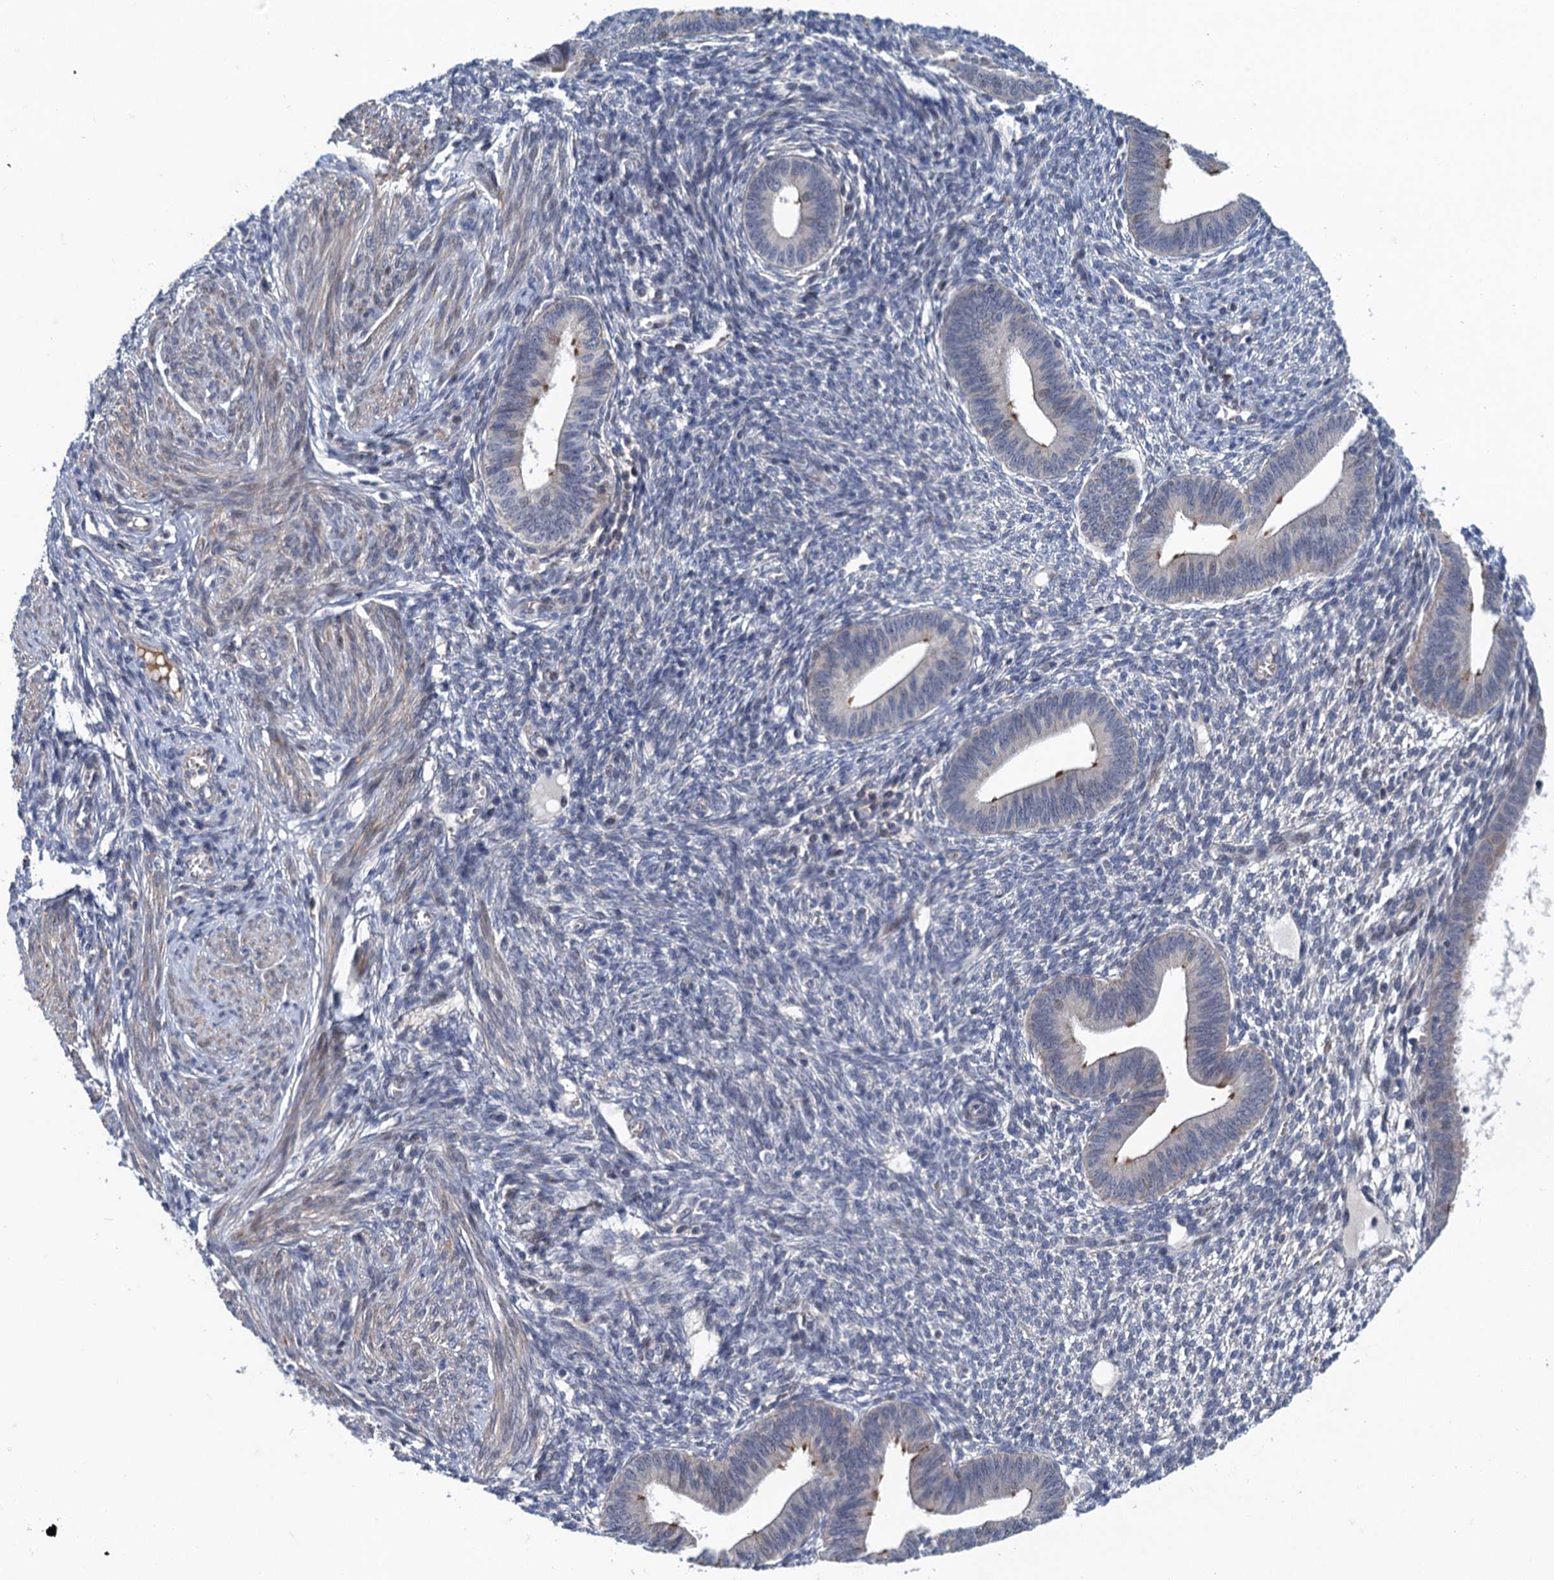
{"staining": {"intensity": "negative", "quantity": "none", "location": "none"}, "tissue": "endometrium", "cell_type": "Cells in endometrial stroma", "image_type": "normal", "snomed": [{"axis": "morphology", "description": "Normal tissue, NOS"}, {"axis": "topography", "description": "Endometrium"}], "caption": "The image demonstrates no significant staining in cells in endometrial stroma of endometrium. Brightfield microscopy of immunohistochemistry (IHC) stained with DAB (3,3'-diaminobenzidine) (brown) and hematoxylin (blue), captured at high magnification.", "gene": "MDM1", "patient": {"sex": "female", "age": 46}}